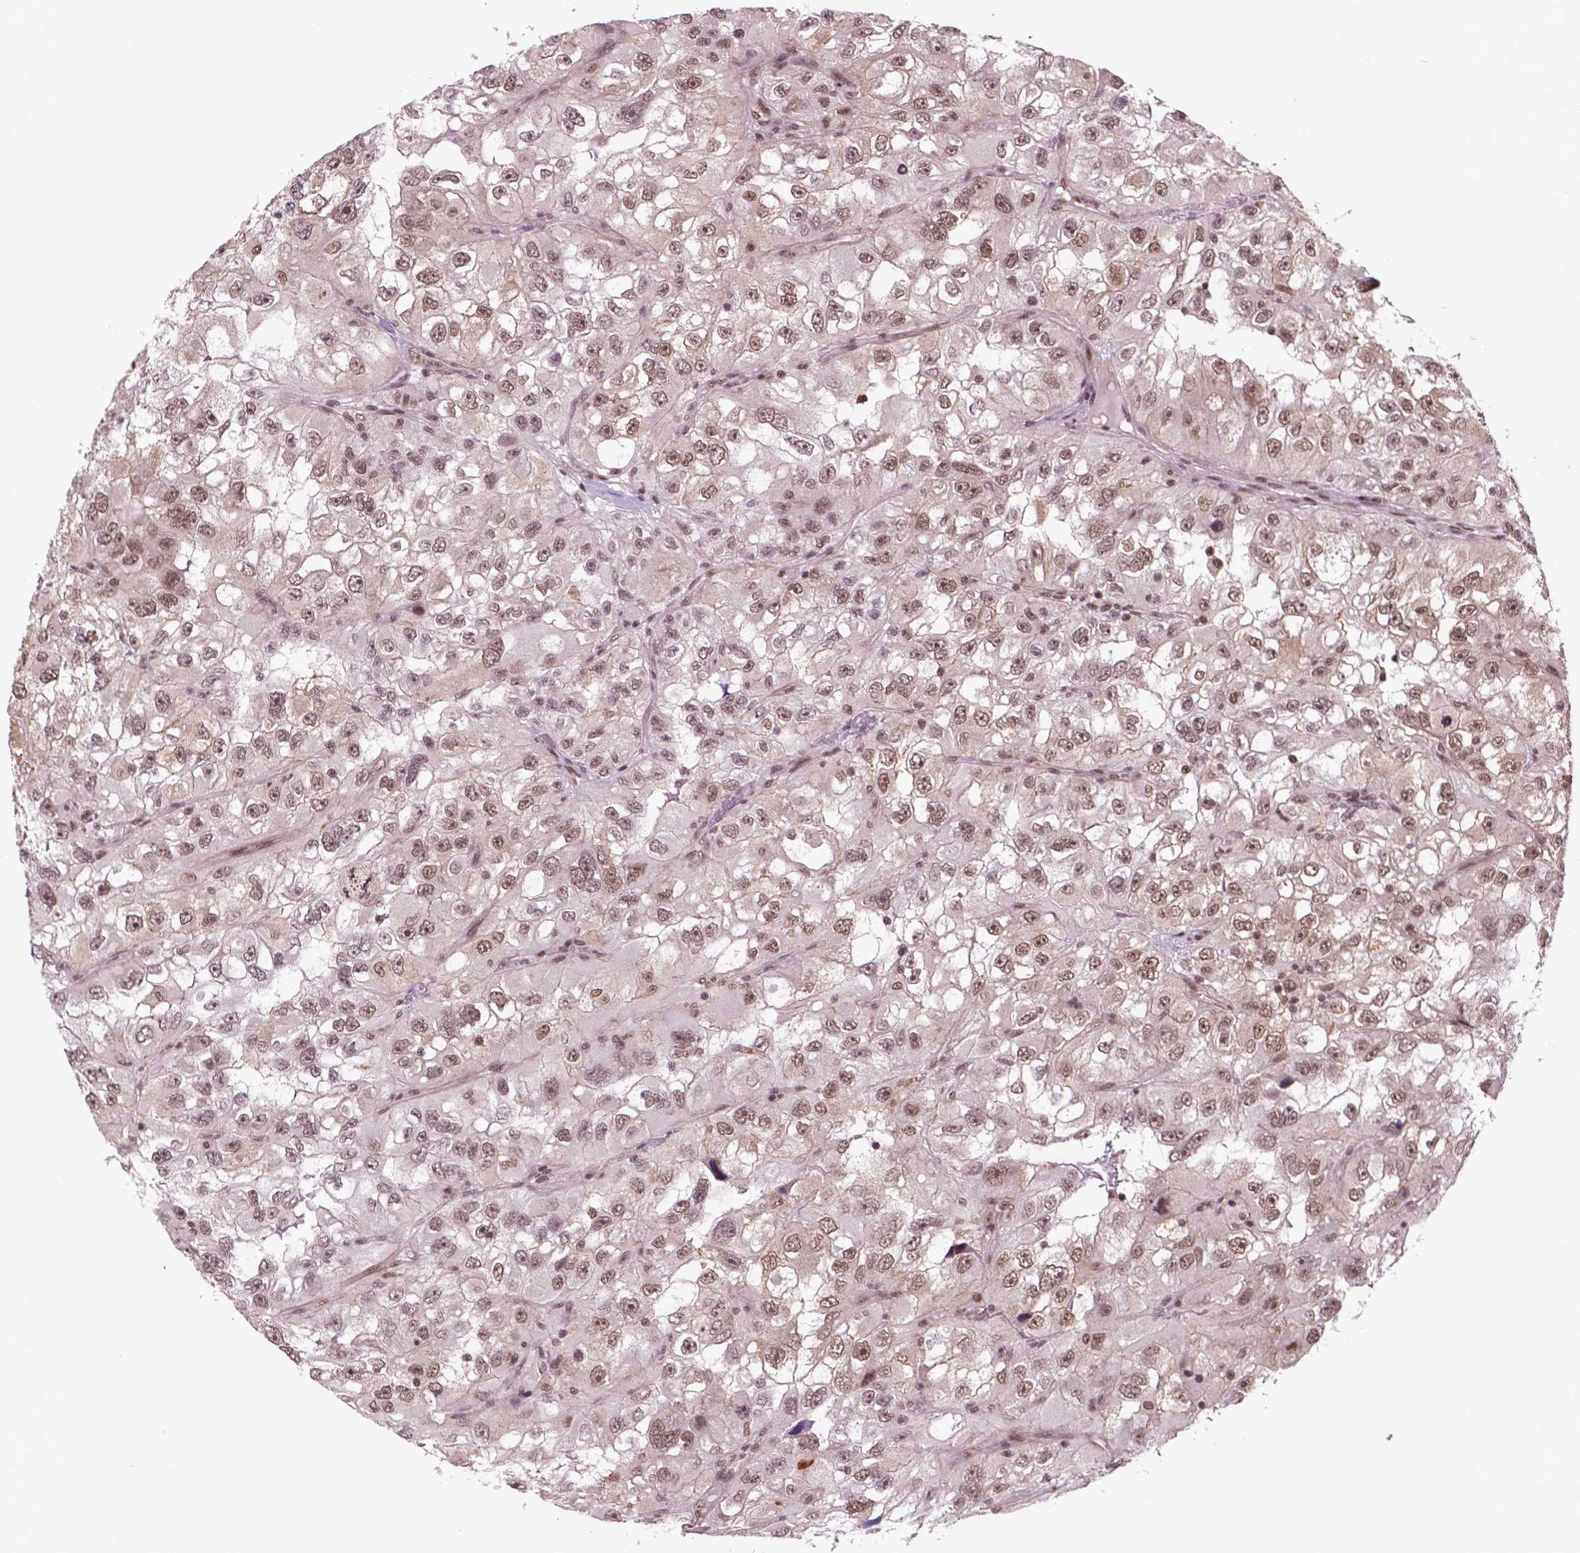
{"staining": {"intensity": "moderate", "quantity": ">75%", "location": "nuclear"}, "tissue": "renal cancer", "cell_type": "Tumor cells", "image_type": "cancer", "snomed": [{"axis": "morphology", "description": "Adenocarcinoma, NOS"}, {"axis": "topography", "description": "Kidney"}], "caption": "DAB (3,3'-diaminobenzidine) immunohistochemical staining of renal cancer shows moderate nuclear protein staining in about >75% of tumor cells. The protein is stained brown, and the nuclei are stained in blue (DAB (3,3'-diaminobenzidine) IHC with brightfield microscopy, high magnification).", "gene": "SIRT6", "patient": {"sex": "male", "age": 64}}